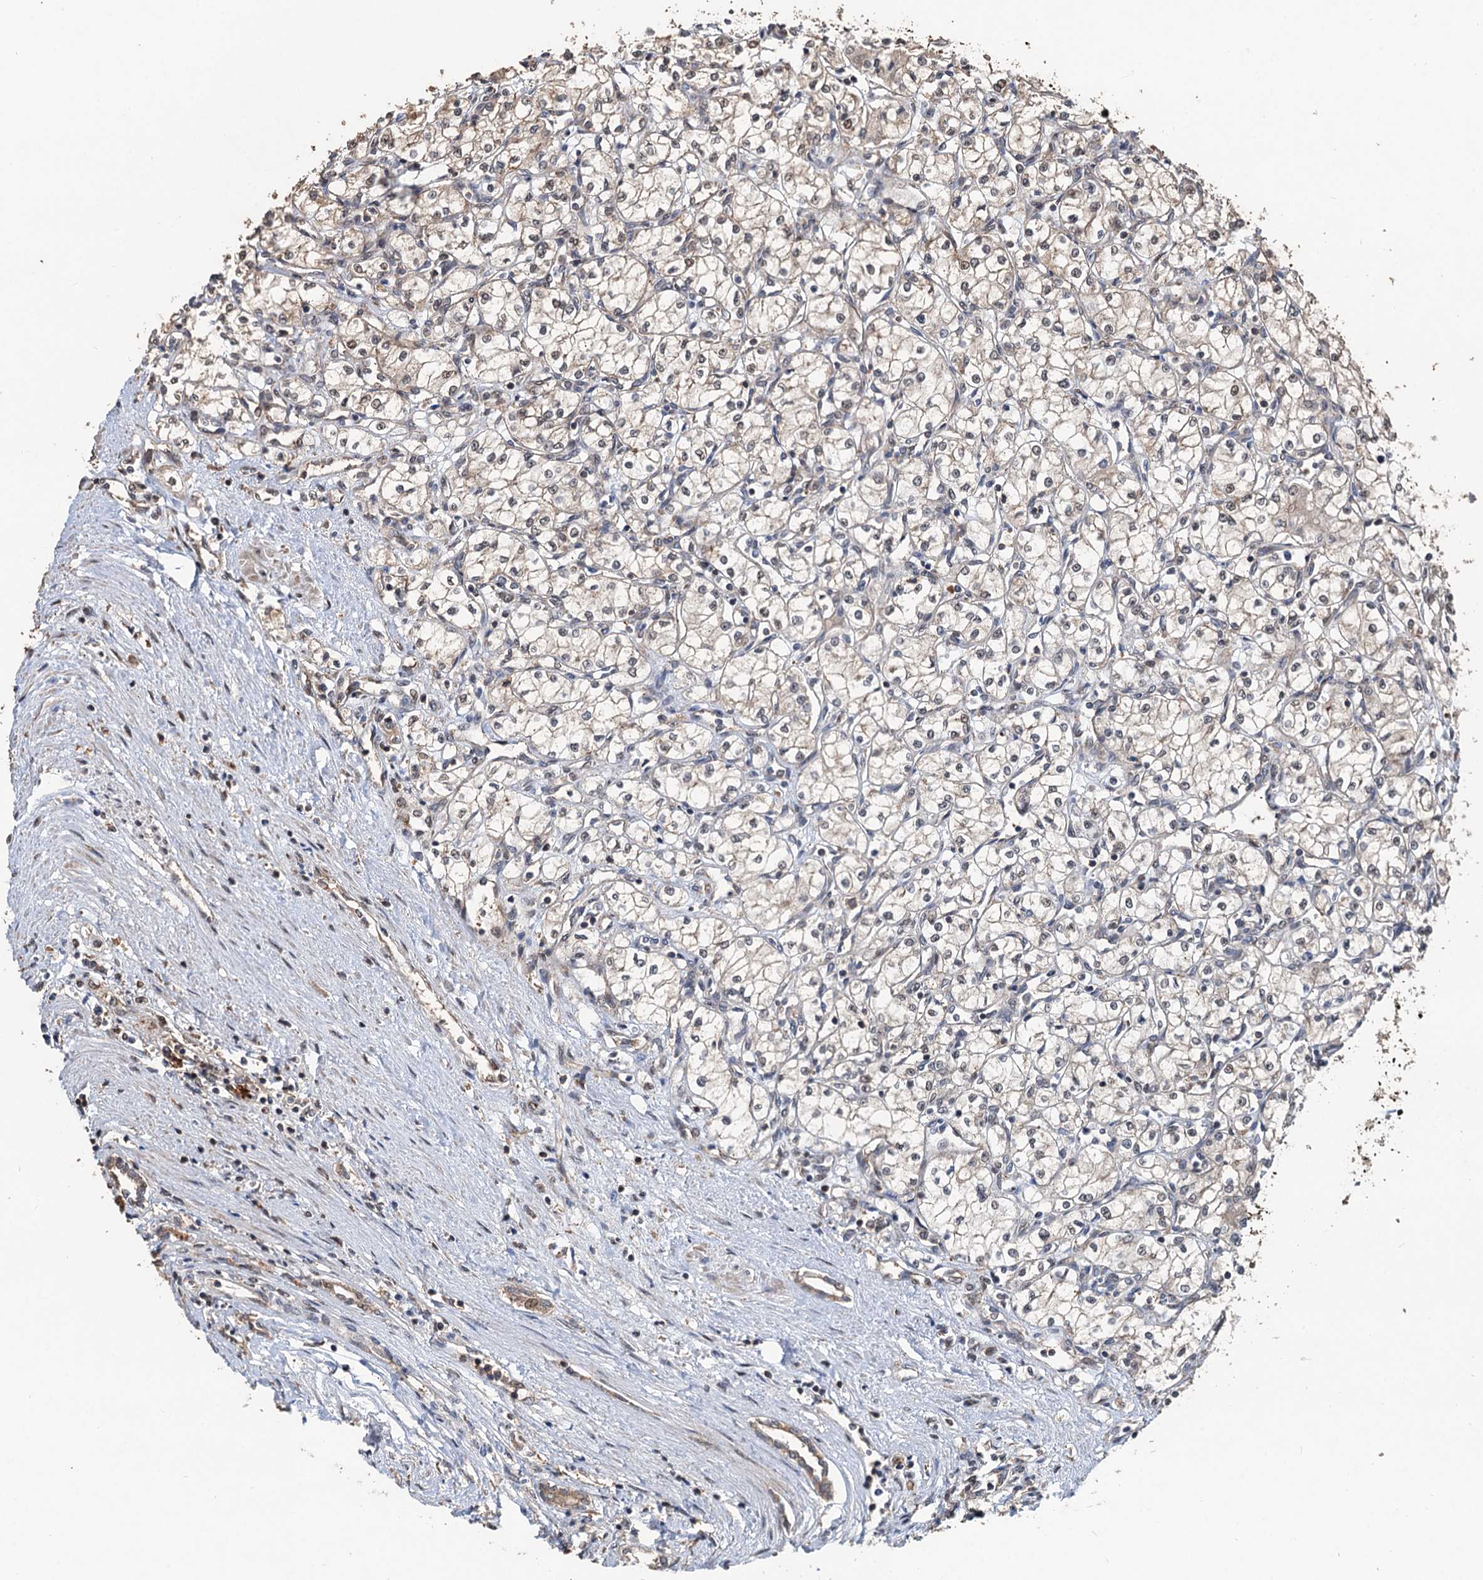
{"staining": {"intensity": "weak", "quantity": "<25%", "location": "cytoplasmic/membranous,nuclear"}, "tissue": "renal cancer", "cell_type": "Tumor cells", "image_type": "cancer", "snomed": [{"axis": "morphology", "description": "Adenocarcinoma, NOS"}, {"axis": "topography", "description": "Kidney"}], "caption": "Immunohistochemistry of renal cancer (adenocarcinoma) reveals no positivity in tumor cells.", "gene": "DEXI", "patient": {"sex": "male", "age": 59}}